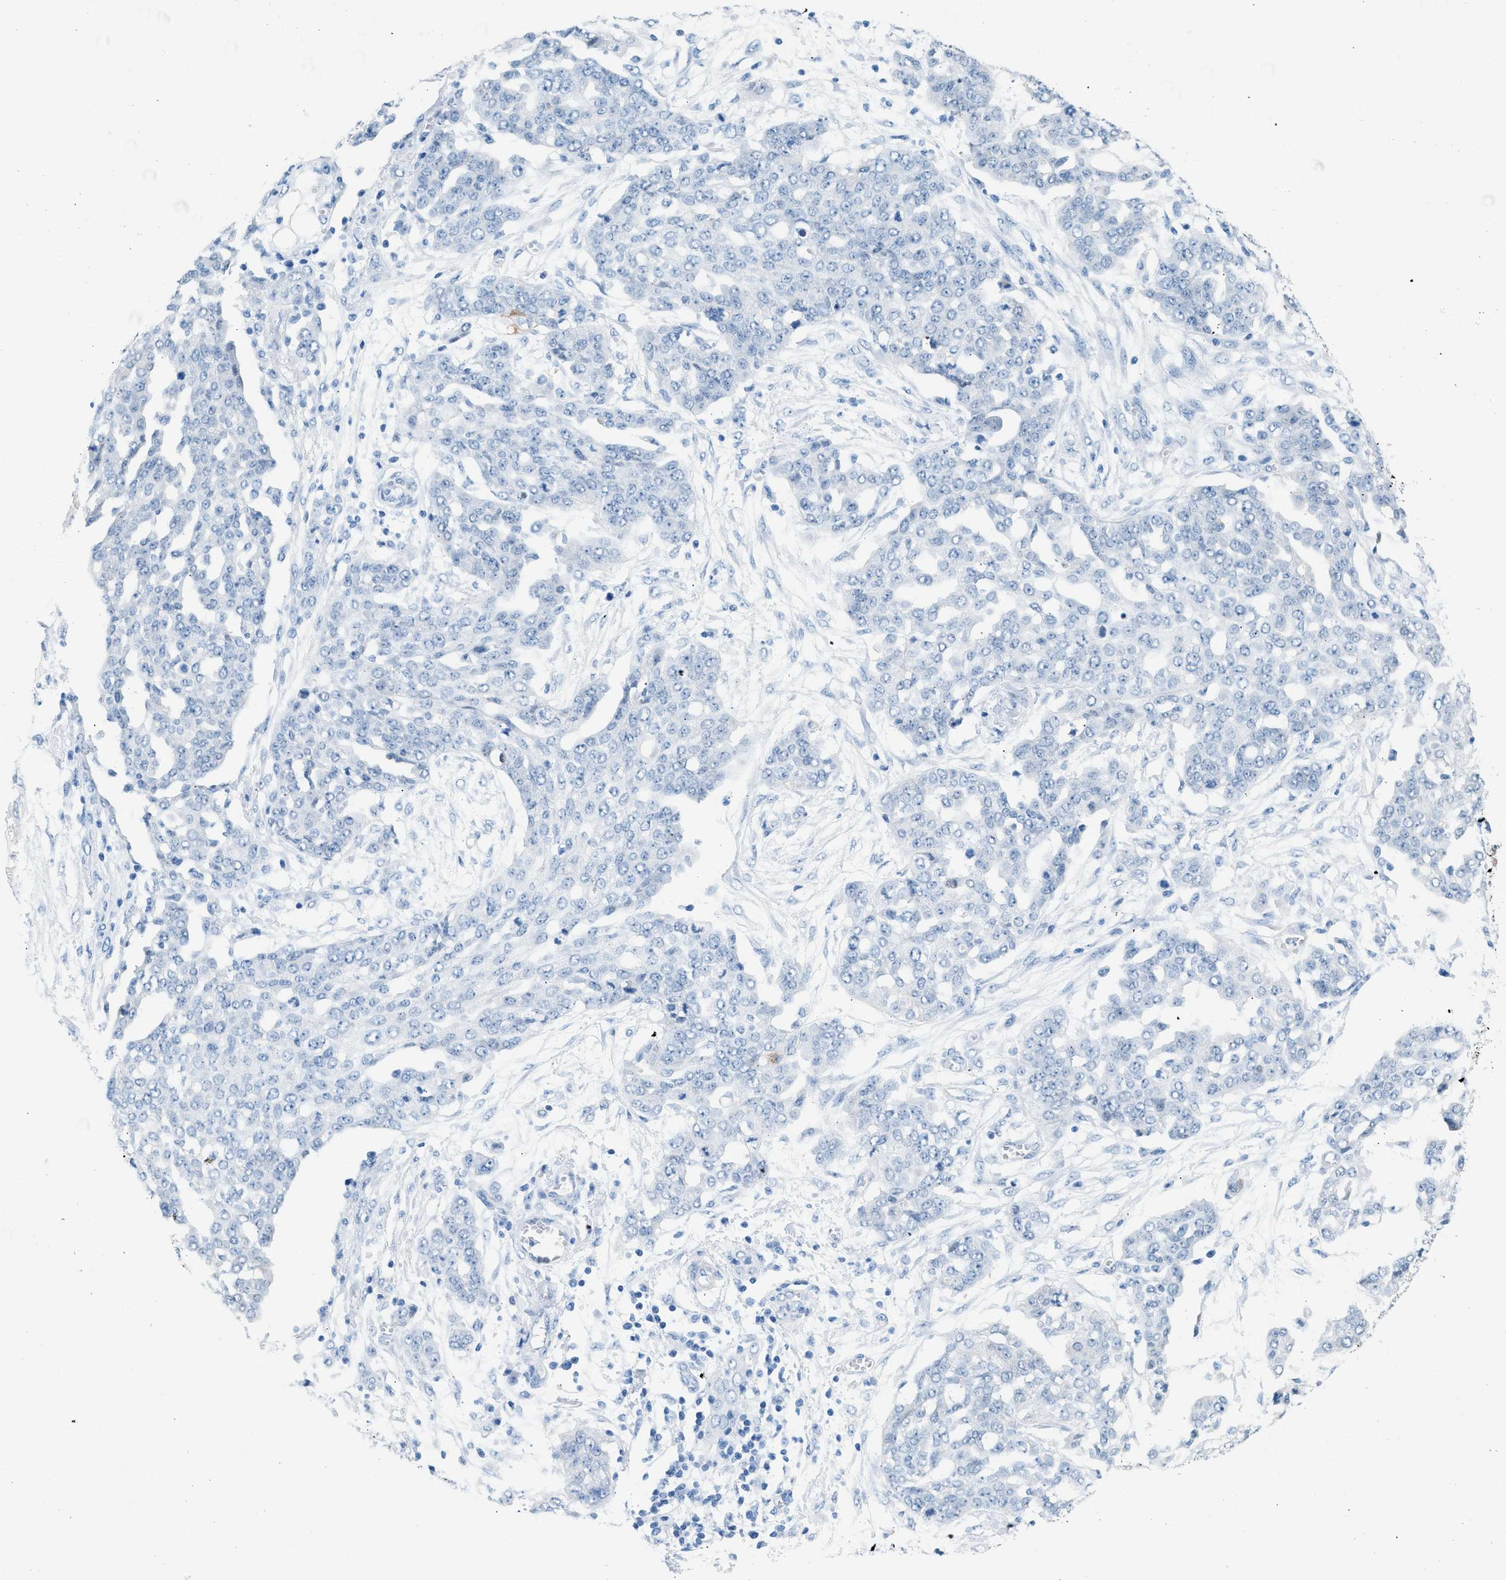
{"staining": {"intensity": "negative", "quantity": "none", "location": "none"}, "tissue": "ovarian cancer", "cell_type": "Tumor cells", "image_type": "cancer", "snomed": [{"axis": "morphology", "description": "Cystadenocarcinoma, serous, NOS"}, {"axis": "topography", "description": "Soft tissue"}, {"axis": "topography", "description": "Ovary"}], "caption": "DAB (3,3'-diaminobenzidine) immunohistochemical staining of ovarian cancer (serous cystadenocarcinoma) reveals no significant staining in tumor cells. (Brightfield microscopy of DAB immunohistochemistry (IHC) at high magnification).", "gene": "SPAM1", "patient": {"sex": "female", "age": 57}}